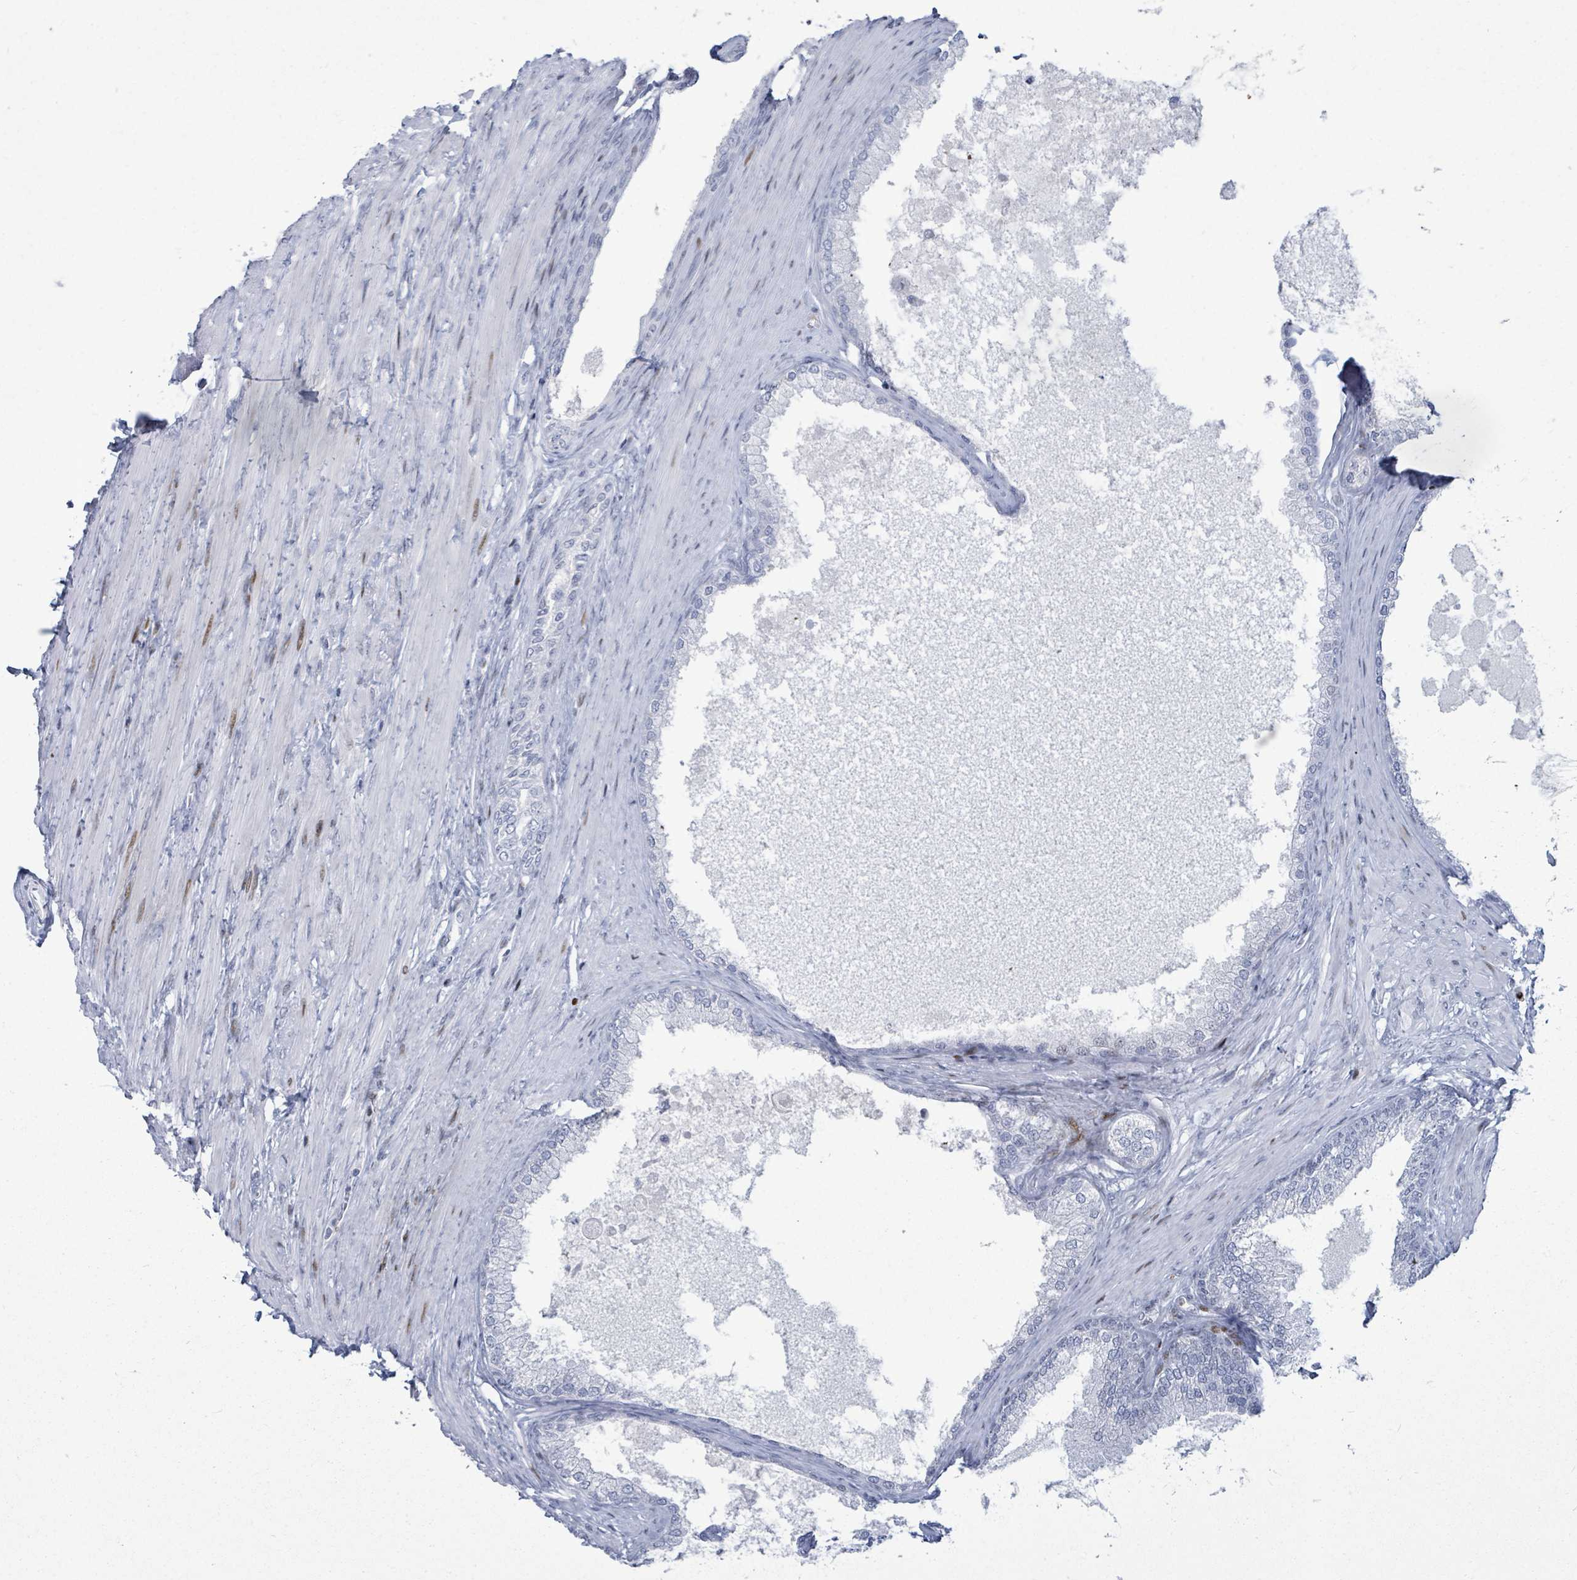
{"staining": {"intensity": "negative", "quantity": "none", "location": "none"}, "tissue": "prostate", "cell_type": "Glandular cells", "image_type": "normal", "snomed": [{"axis": "morphology", "description": "Normal tissue, NOS"}, {"axis": "topography", "description": "Prostate"}], "caption": "A high-resolution histopathology image shows immunohistochemistry (IHC) staining of normal prostate, which exhibits no significant positivity in glandular cells. (Stains: DAB immunohistochemistry with hematoxylin counter stain, Microscopy: brightfield microscopy at high magnification).", "gene": "MALL", "patient": {"sex": "male", "age": 76}}